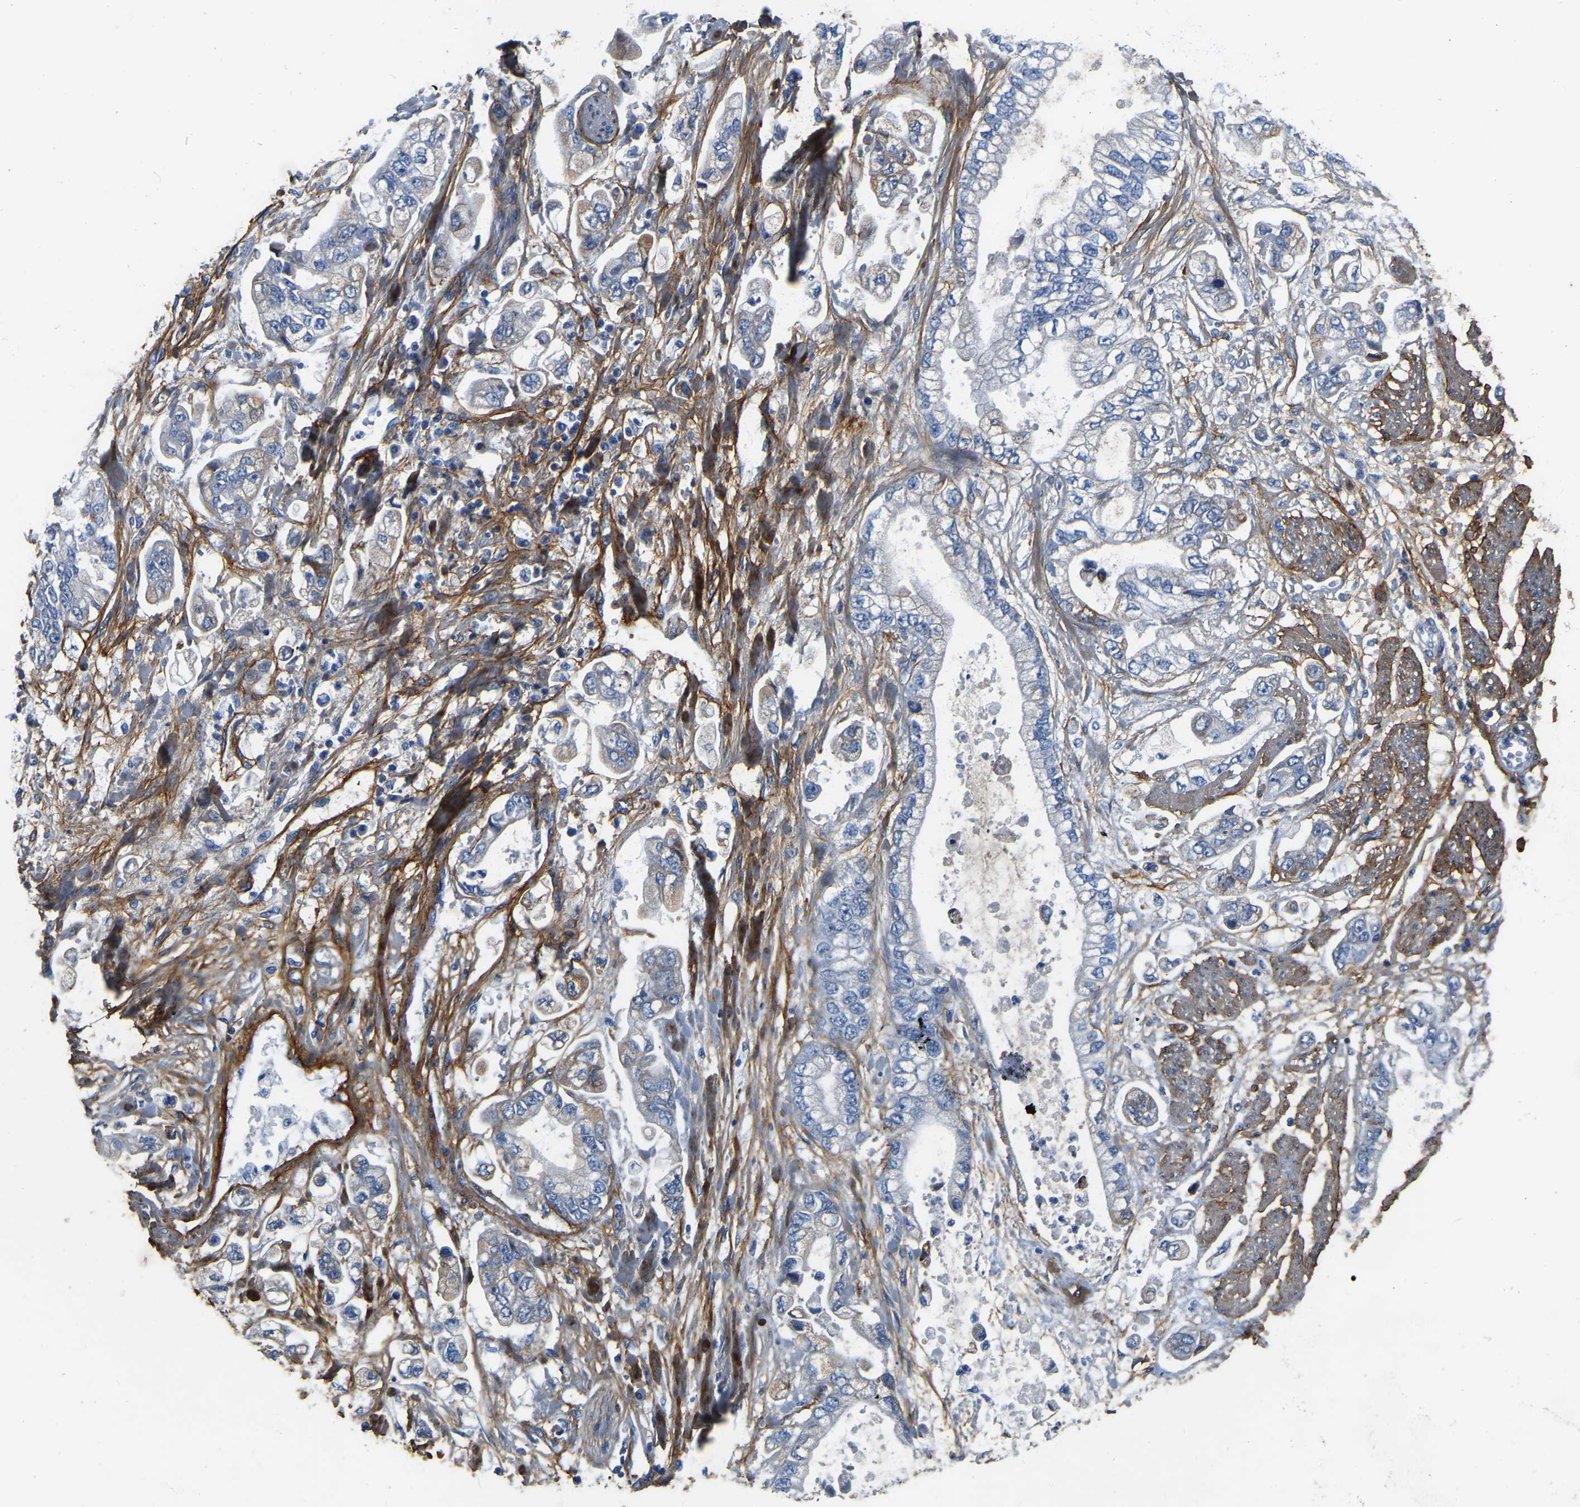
{"staining": {"intensity": "negative", "quantity": "none", "location": "none"}, "tissue": "stomach cancer", "cell_type": "Tumor cells", "image_type": "cancer", "snomed": [{"axis": "morphology", "description": "Normal tissue, NOS"}, {"axis": "morphology", "description": "Adenocarcinoma, NOS"}, {"axis": "topography", "description": "Stomach"}], "caption": "Tumor cells are negative for brown protein staining in stomach cancer (adenocarcinoma).", "gene": "COL6A1", "patient": {"sex": "male", "age": 62}}